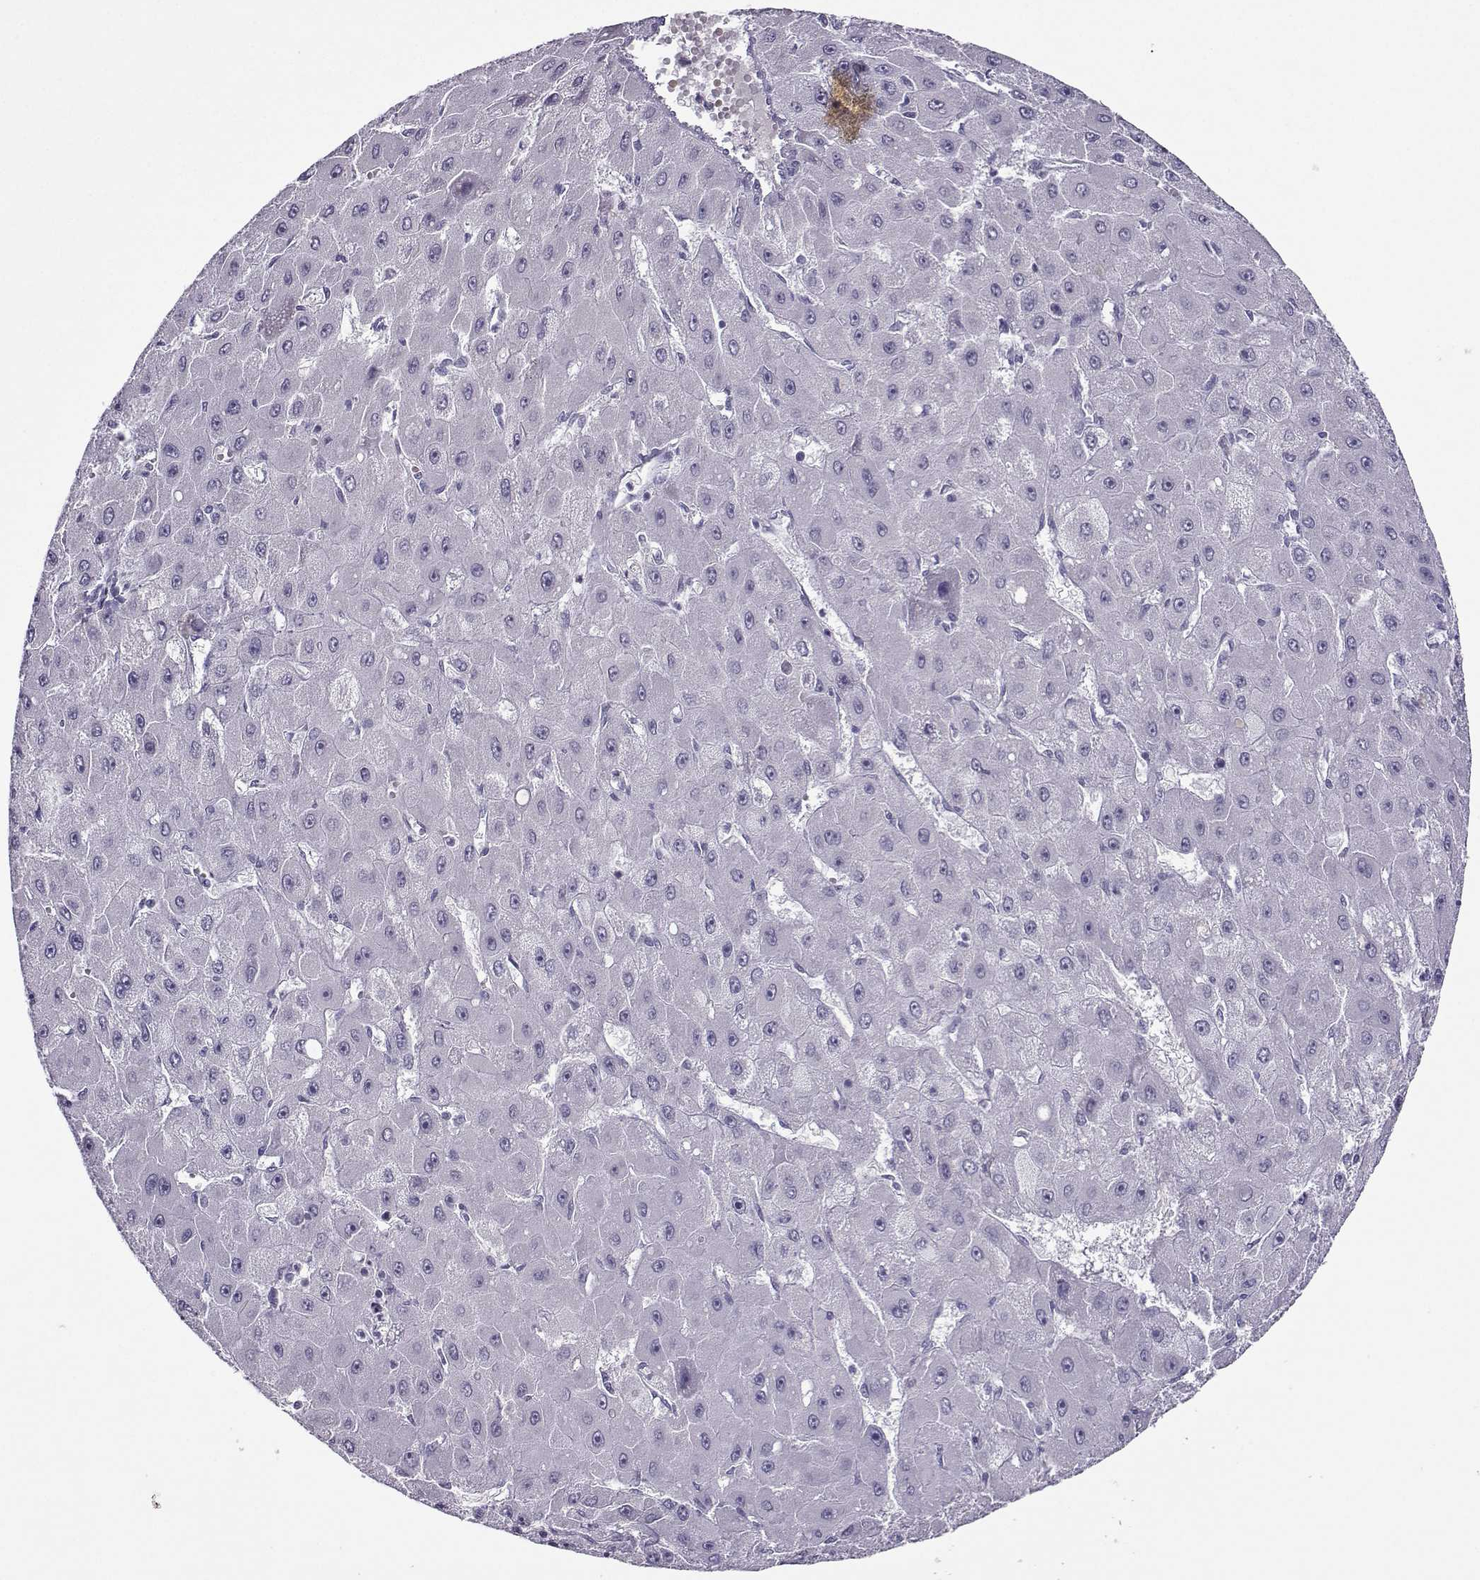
{"staining": {"intensity": "negative", "quantity": "none", "location": "none"}, "tissue": "liver cancer", "cell_type": "Tumor cells", "image_type": "cancer", "snomed": [{"axis": "morphology", "description": "Carcinoma, Hepatocellular, NOS"}, {"axis": "topography", "description": "Liver"}], "caption": "The immunohistochemistry histopathology image has no significant expression in tumor cells of hepatocellular carcinoma (liver) tissue. The staining was performed using DAB to visualize the protein expression in brown, while the nuclei were stained in blue with hematoxylin (Magnification: 20x).", "gene": "ARMC2", "patient": {"sex": "female", "age": 25}}